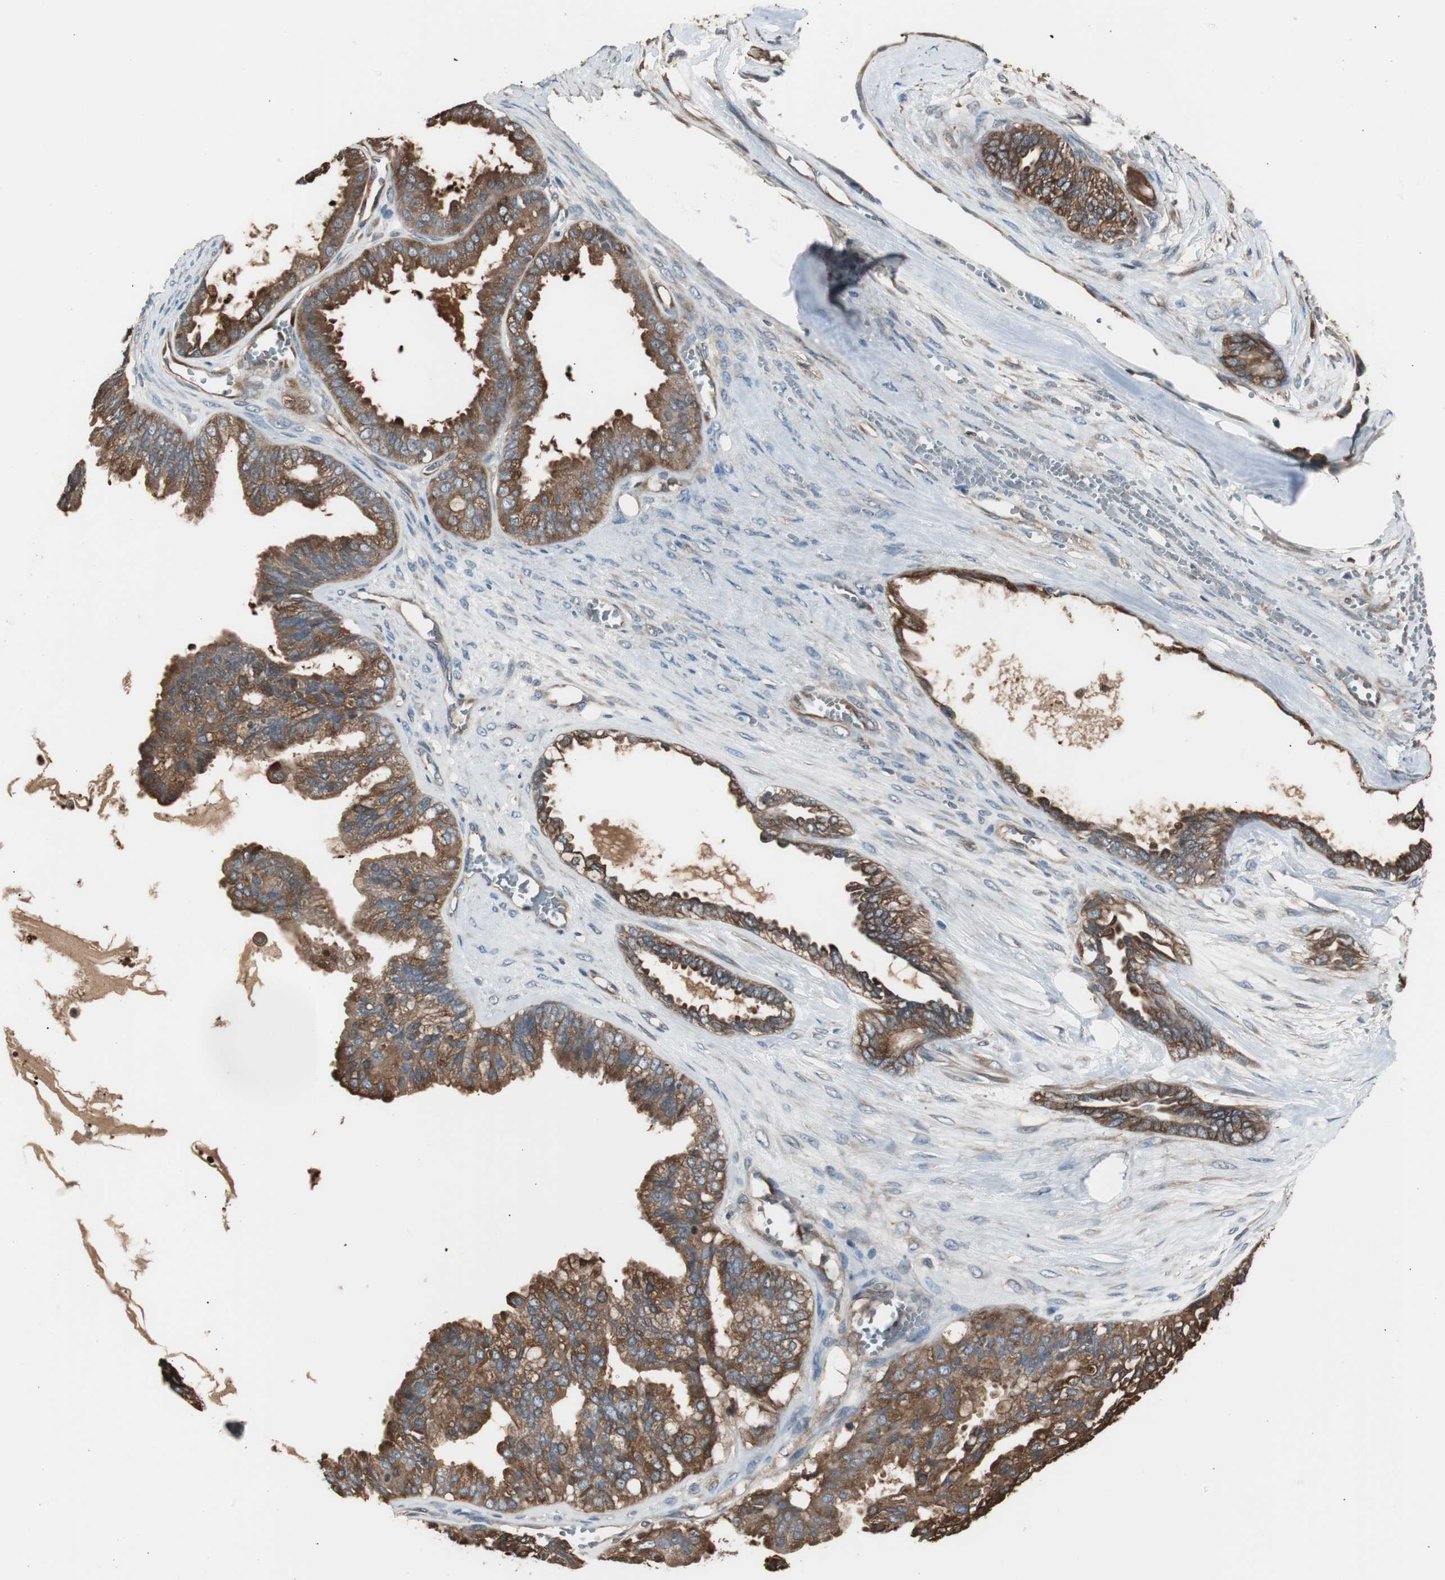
{"staining": {"intensity": "strong", "quantity": ">75%", "location": "cytoplasmic/membranous"}, "tissue": "ovarian cancer", "cell_type": "Tumor cells", "image_type": "cancer", "snomed": [{"axis": "morphology", "description": "Carcinoma, NOS"}, {"axis": "morphology", "description": "Carcinoma, endometroid"}, {"axis": "topography", "description": "Ovary"}], "caption": "Immunohistochemistry (IHC) micrograph of human carcinoma (ovarian) stained for a protein (brown), which exhibits high levels of strong cytoplasmic/membranous positivity in about >75% of tumor cells.", "gene": "CAPNS1", "patient": {"sex": "female", "age": 50}}